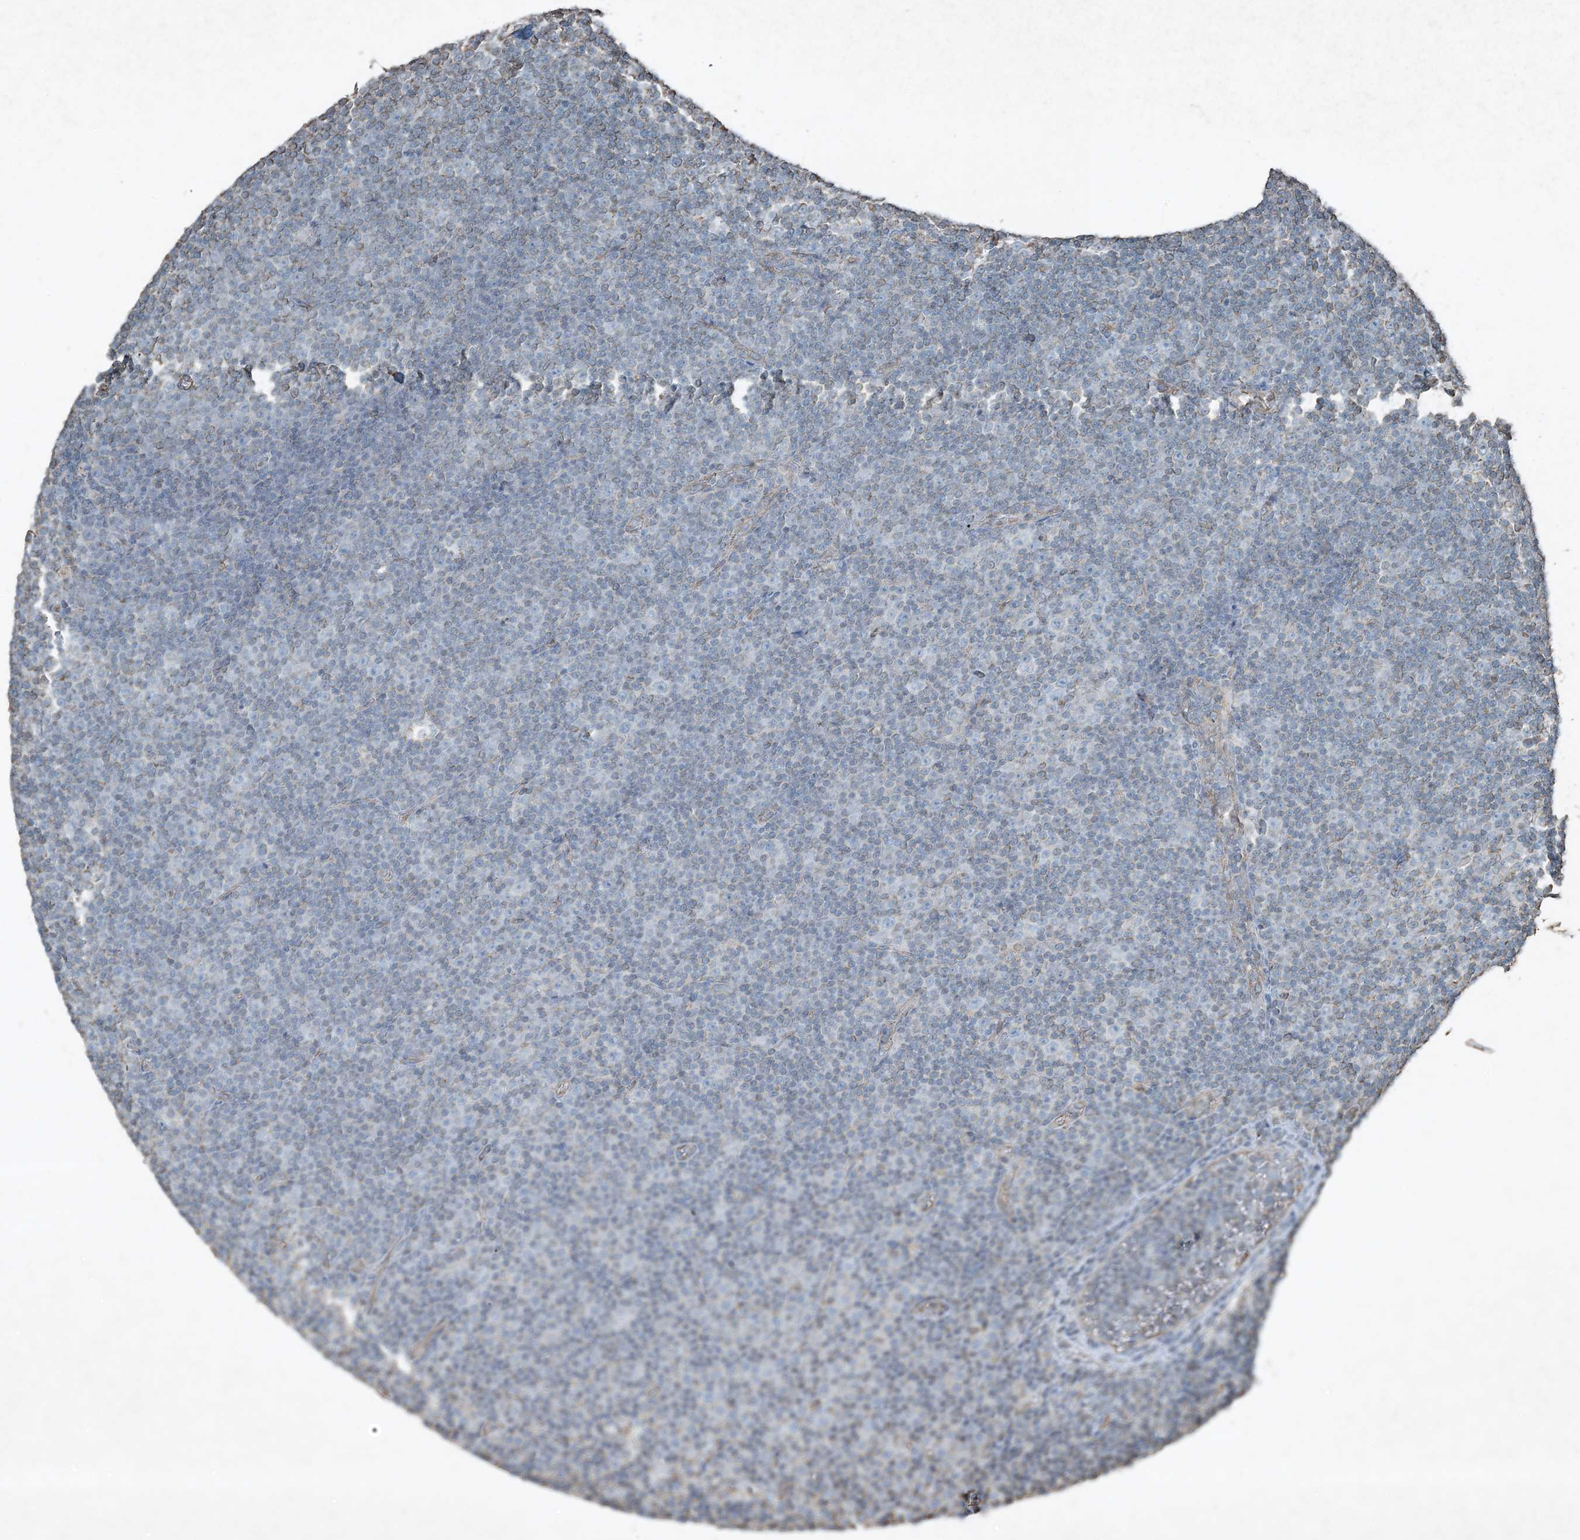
{"staining": {"intensity": "negative", "quantity": "none", "location": "none"}, "tissue": "lymphoma", "cell_type": "Tumor cells", "image_type": "cancer", "snomed": [{"axis": "morphology", "description": "Malignant lymphoma, non-Hodgkin's type, Low grade"}, {"axis": "topography", "description": "Lymph node"}], "caption": "Immunohistochemistry (IHC) histopathology image of neoplastic tissue: human low-grade malignant lymphoma, non-Hodgkin's type stained with DAB shows no significant protein expression in tumor cells. (DAB (3,3'-diaminobenzidine) immunohistochemistry with hematoxylin counter stain).", "gene": "RYK", "patient": {"sex": "female", "age": 67}}